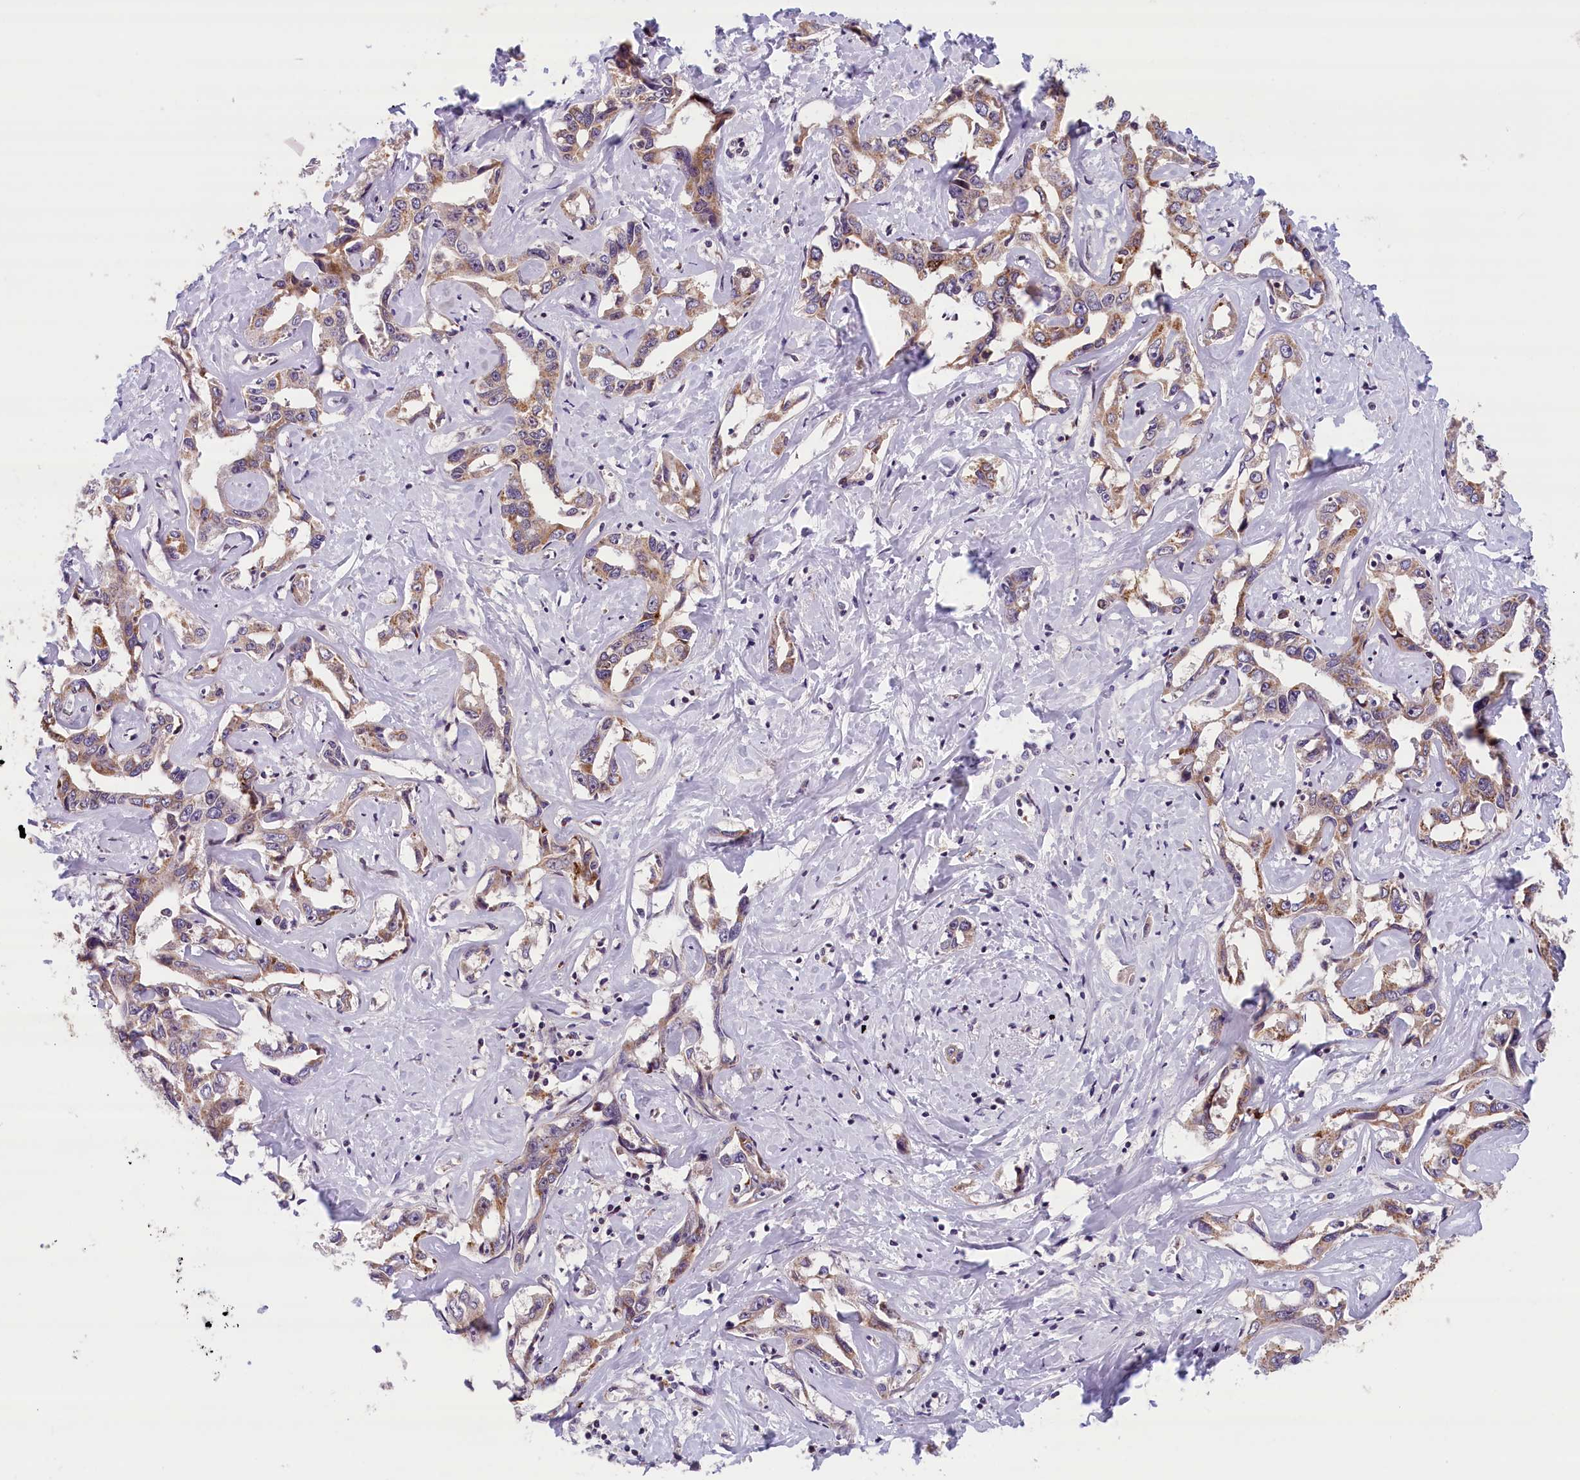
{"staining": {"intensity": "weak", "quantity": ">75%", "location": "cytoplasmic/membranous"}, "tissue": "liver cancer", "cell_type": "Tumor cells", "image_type": "cancer", "snomed": [{"axis": "morphology", "description": "Cholangiocarcinoma"}, {"axis": "topography", "description": "Liver"}], "caption": "Weak cytoplasmic/membranous positivity for a protein is identified in about >75% of tumor cells of liver cancer using immunohistochemistry.", "gene": "KCNK6", "patient": {"sex": "male", "age": 59}}